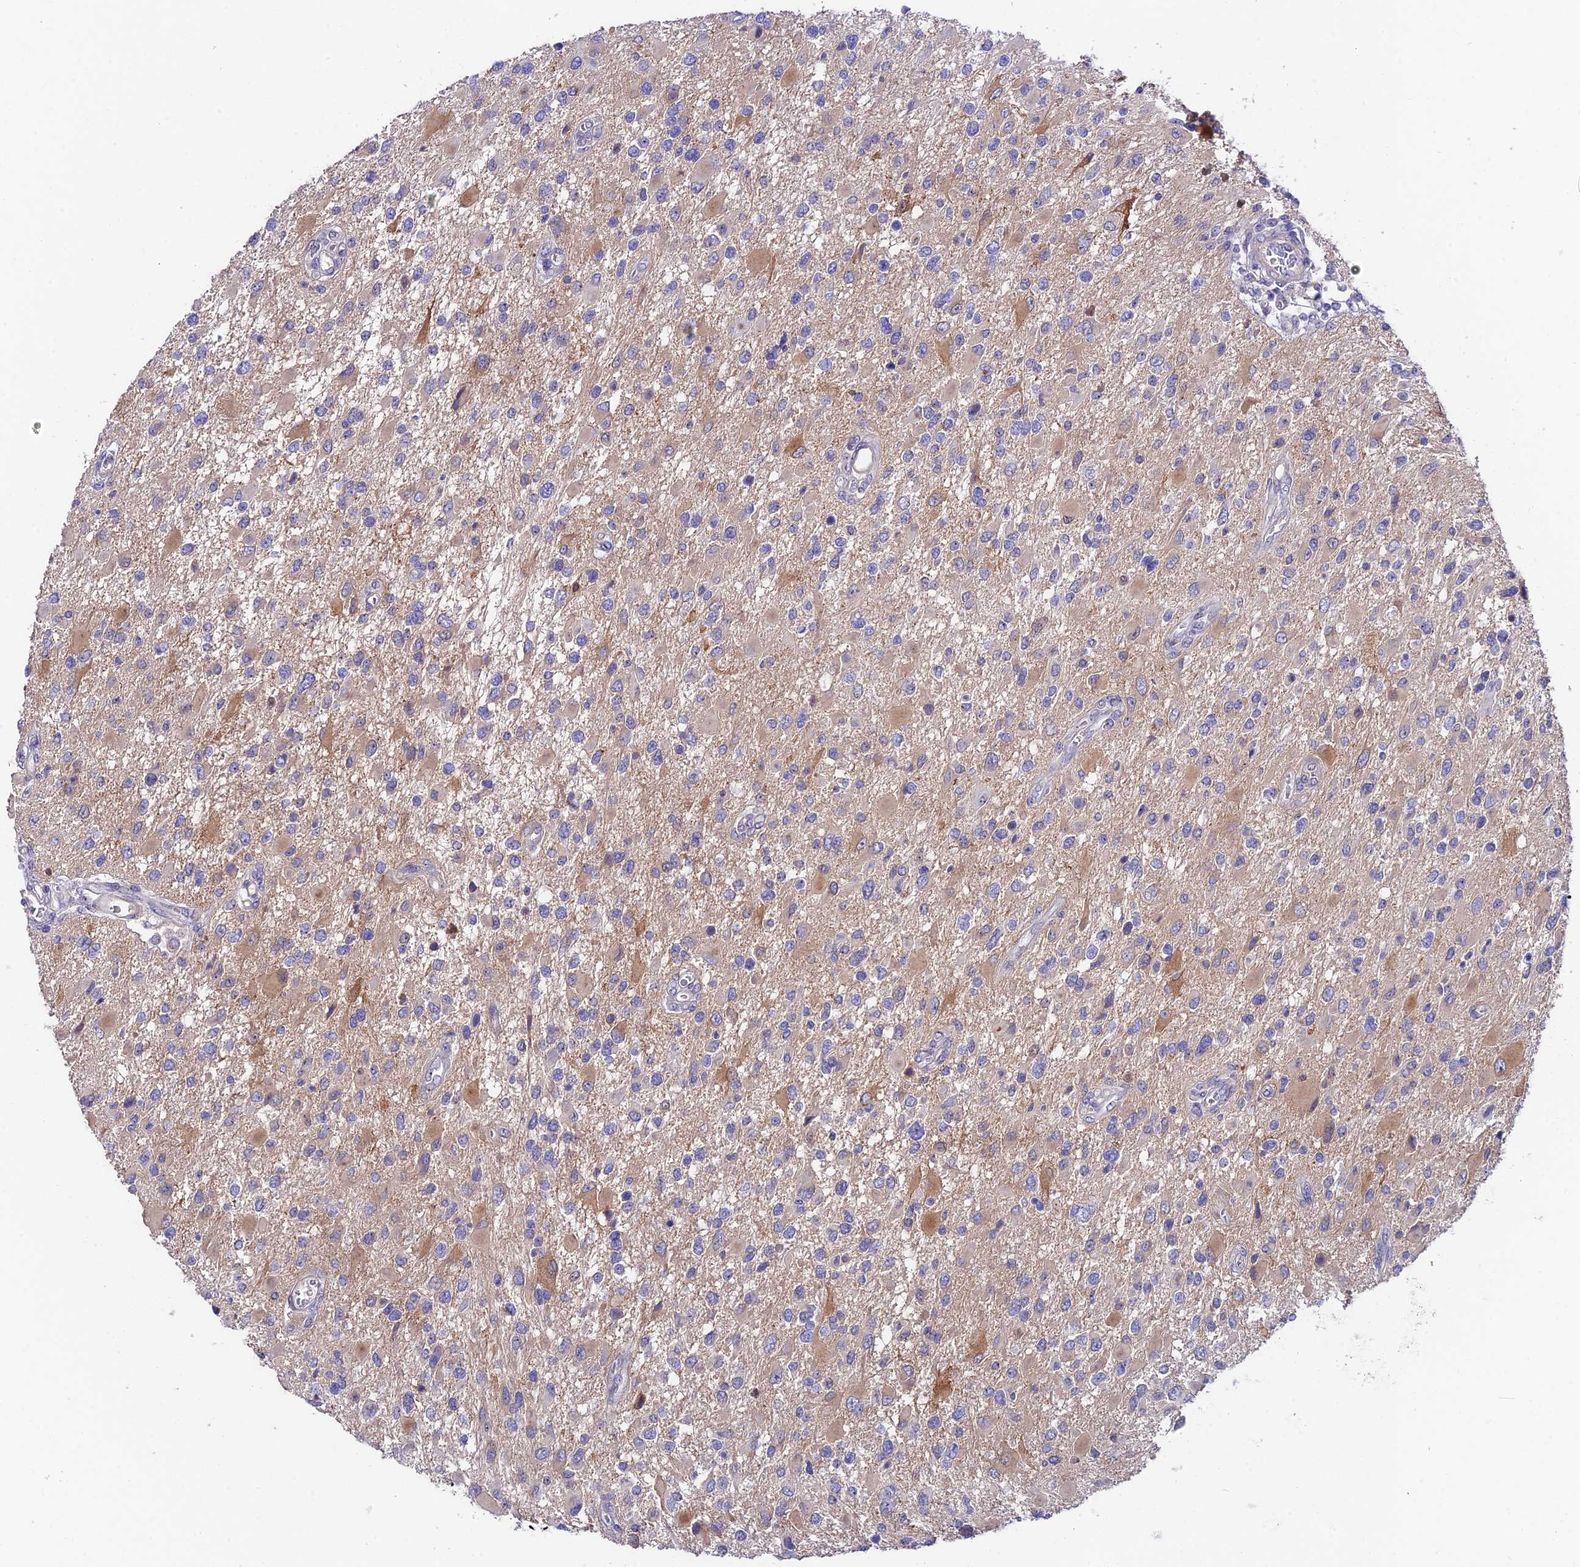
{"staining": {"intensity": "moderate", "quantity": "<25%", "location": "cytoplasmic/membranous"}, "tissue": "glioma", "cell_type": "Tumor cells", "image_type": "cancer", "snomed": [{"axis": "morphology", "description": "Glioma, malignant, High grade"}, {"axis": "topography", "description": "Brain"}], "caption": "Brown immunohistochemical staining in high-grade glioma (malignant) shows moderate cytoplasmic/membranous positivity in about <25% of tumor cells.", "gene": "DUSP29", "patient": {"sex": "male", "age": 53}}